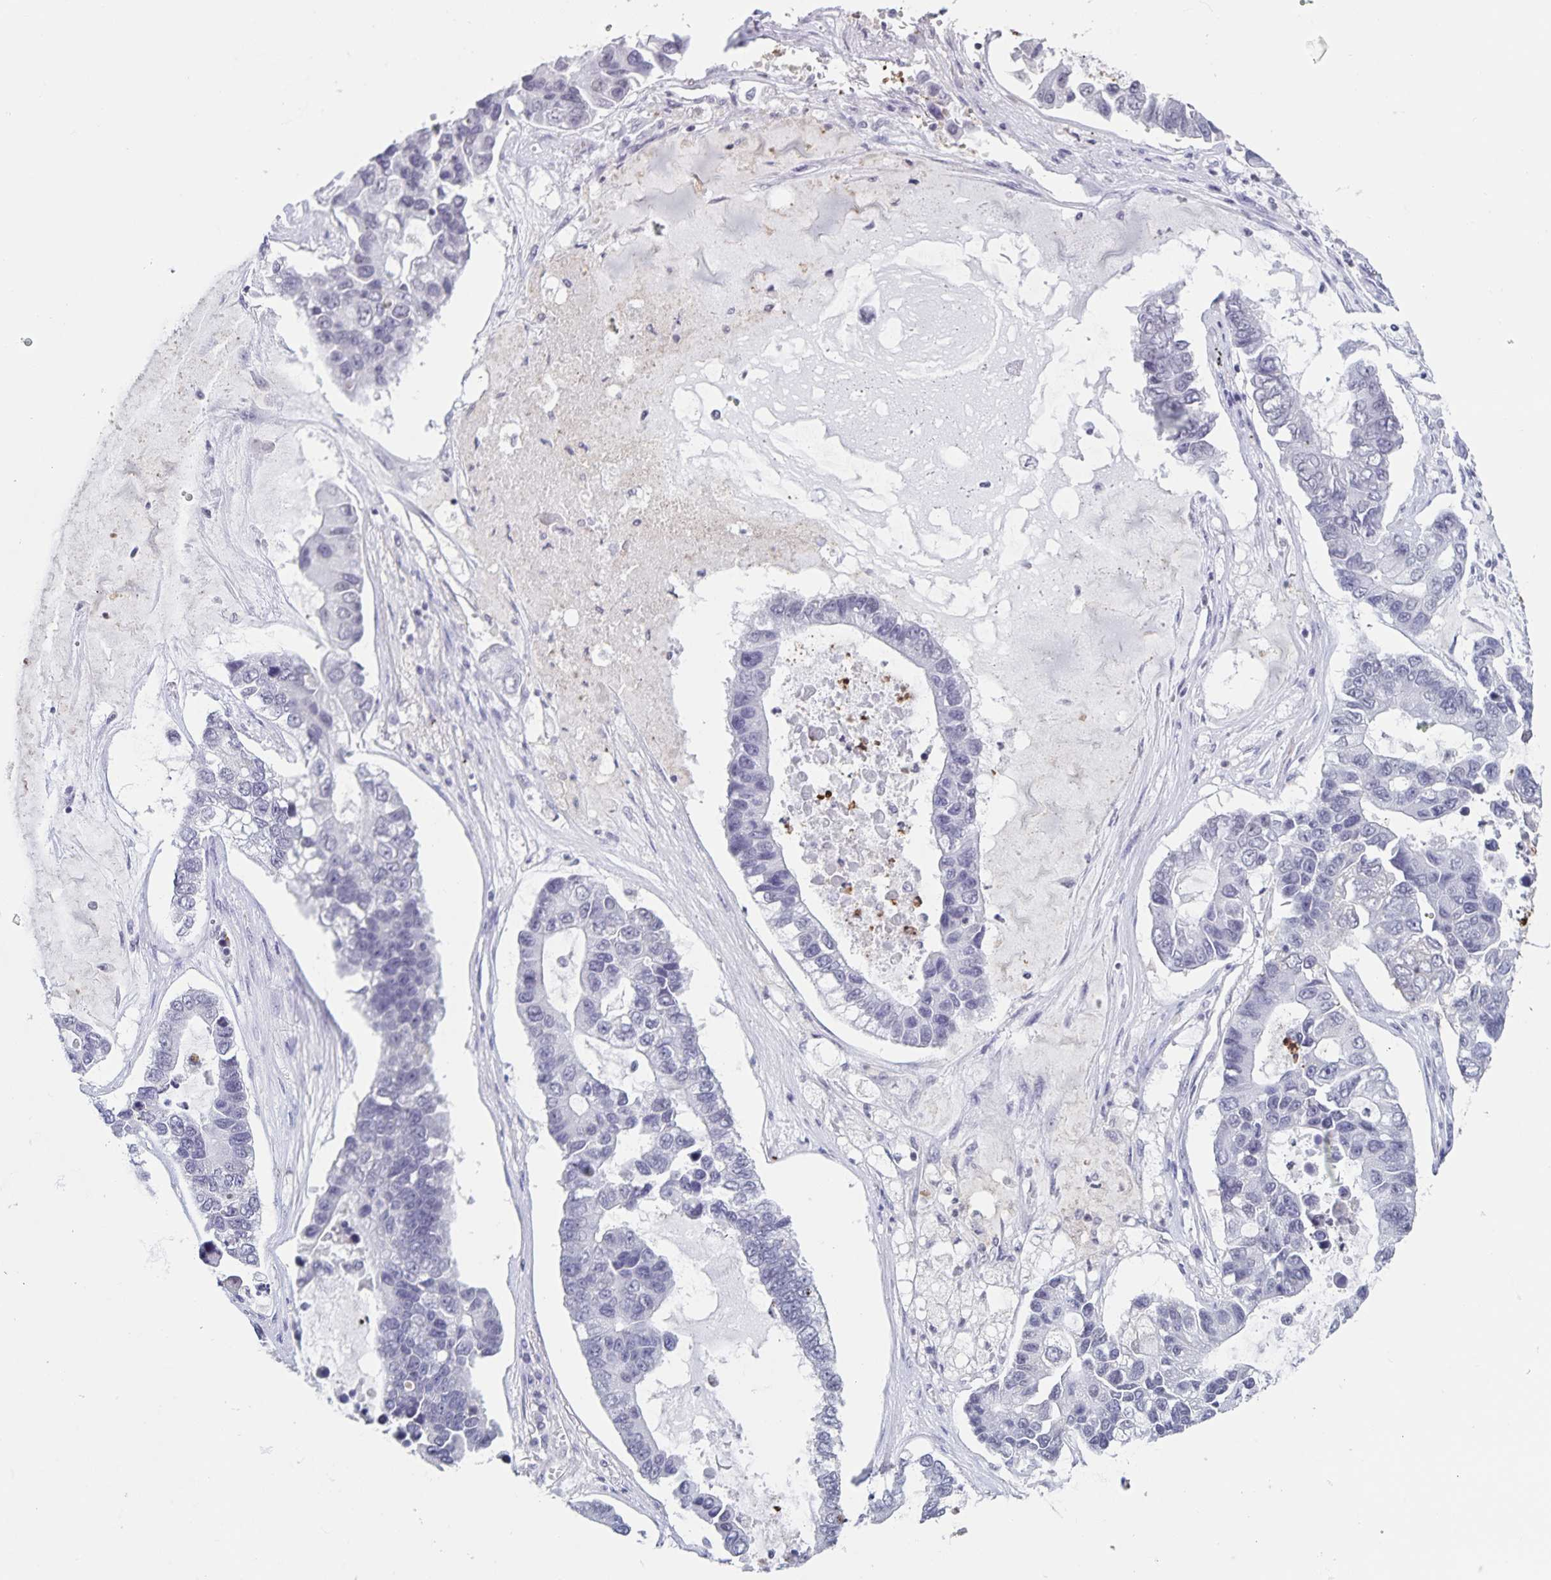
{"staining": {"intensity": "negative", "quantity": "none", "location": "none"}, "tissue": "lung cancer", "cell_type": "Tumor cells", "image_type": "cancer", "snomed": [{"axis": "morphology", "description": "Adenocarcinoma, NOS"}, {"axis": "topography", "description": "Bronchus"}, {"axis": "topography", "description": "Lung"}], "caption": "Micrograph shows no protein staining in tumor cells of lung adenocarcinoma tissue. (Brightfield microscopy of DAB IHC at high magnification).", "gene": "LCE6A", "patient": {"sex": "female", "age": 51}}